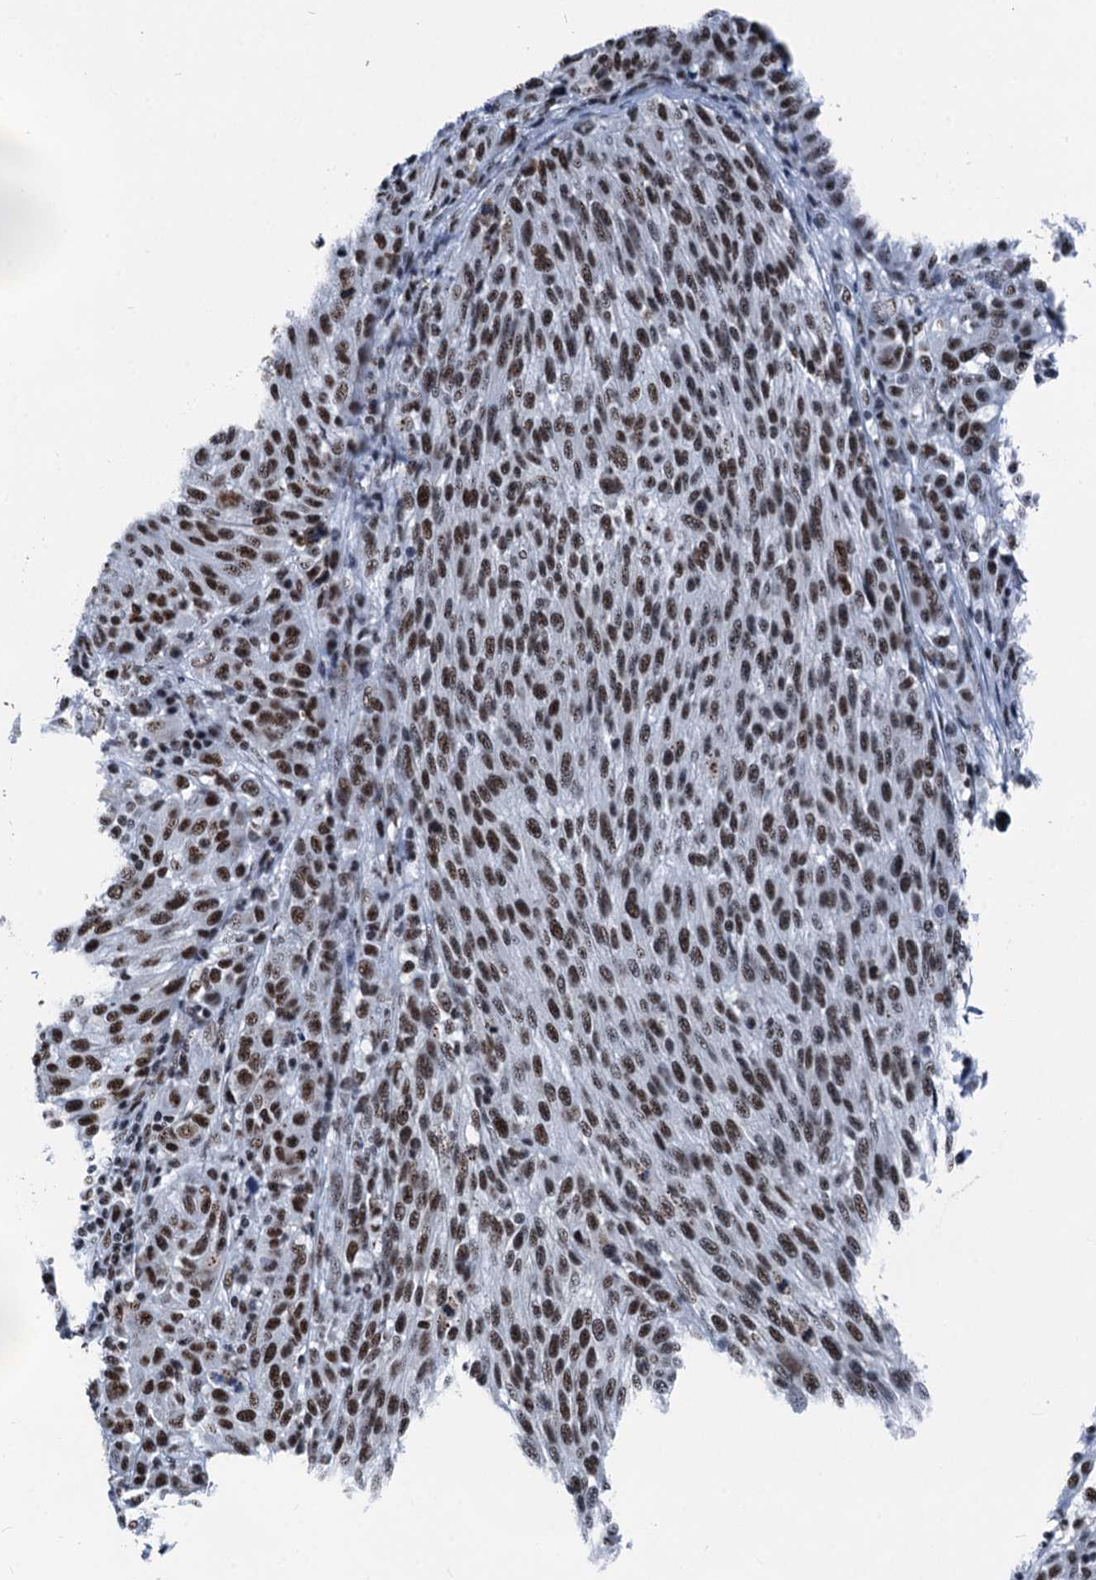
{"staining": {"intensity": "strong", "quantity": ">75%", "location": "nuclear"}, "tissue": "melanoma", "cell_type": "Tumor cells", "image_type": "cancer", "snomed": [{"axis": "morphology", "description": "Malignant melanoma, NOS"}, {"axis": "topography", "description": "Skin"}], "caption": "Melanoma stained with a brown dye exhibits strong nuclear positive positivity in approximately >75% of tumor cells.", "gene": "DDX23", "patient": {"sex": "male", "age": 53}}